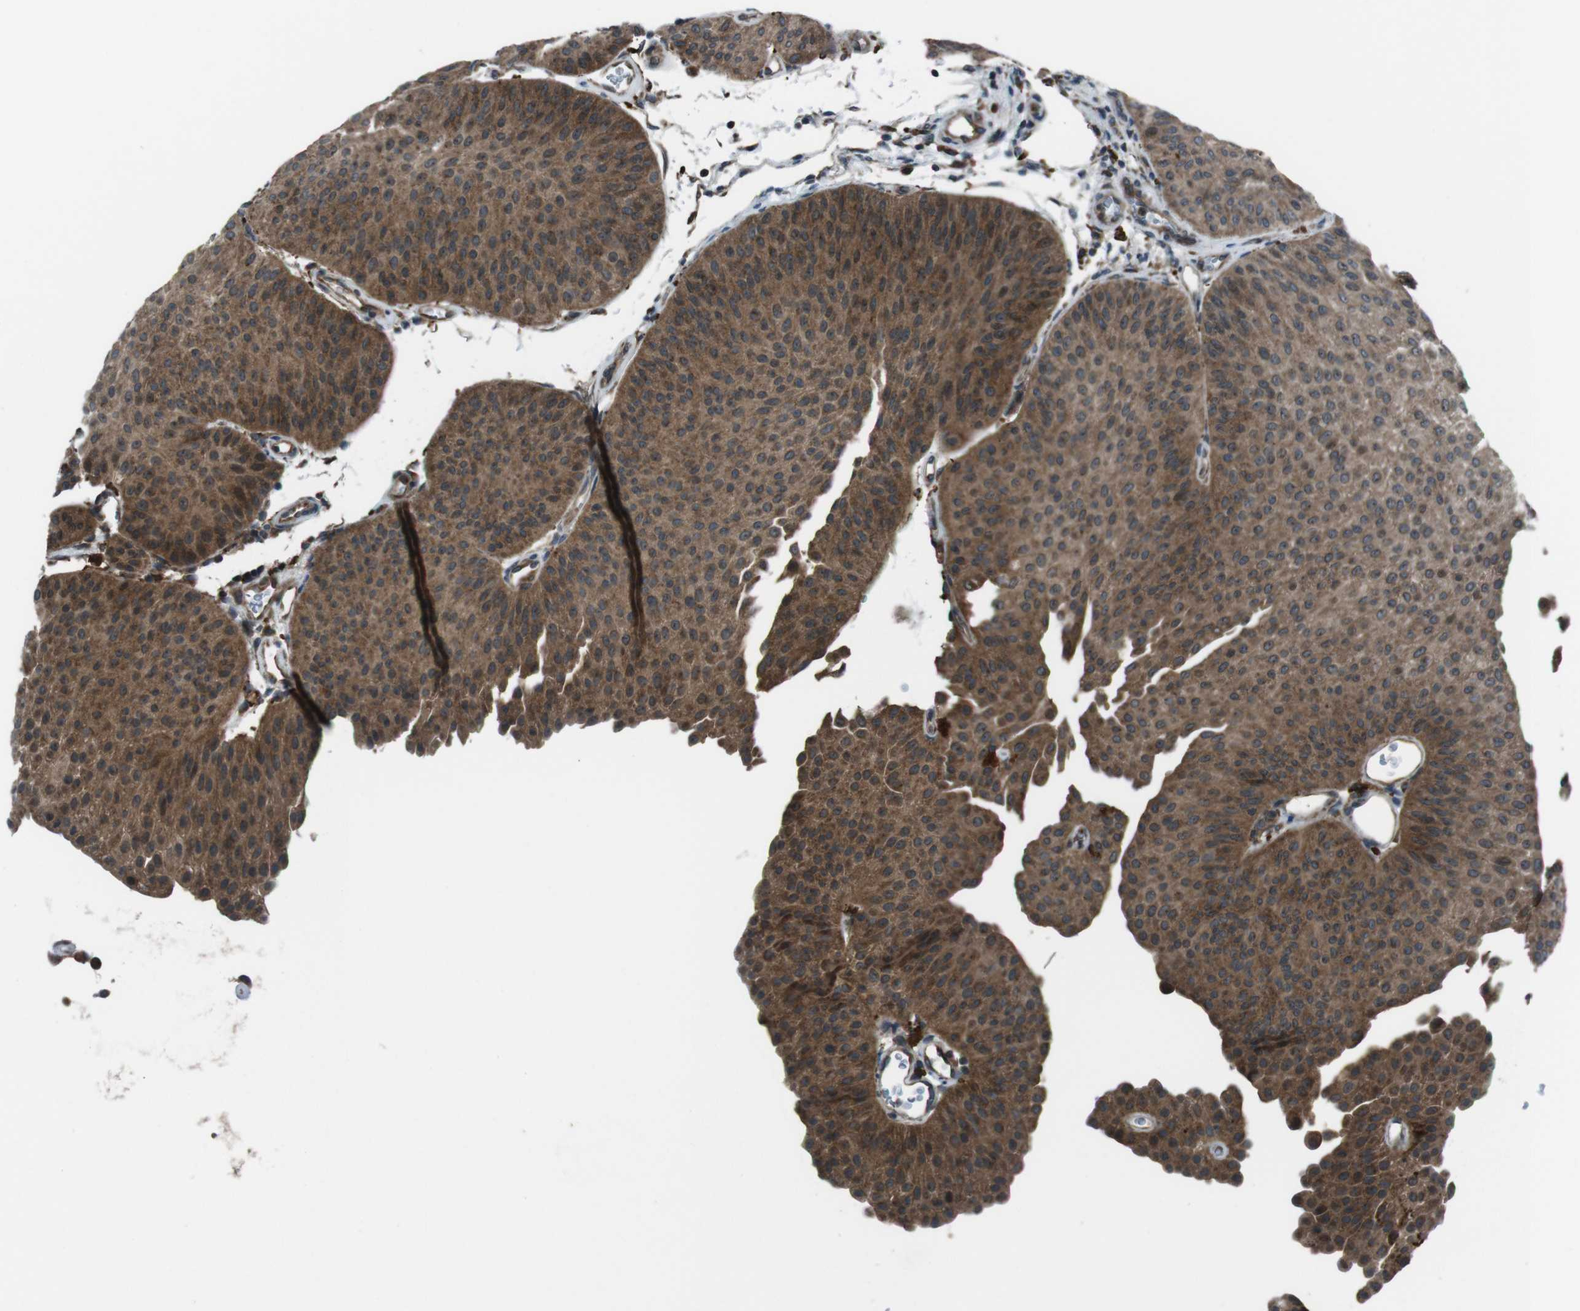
{"staining": {"intensity": "moderate", "quantity": ">75%", "location": "cytoplasmic/membranous"}, "tissue": "urothelial cancer", "cell_type": "Tumor cells", "image_type": "cancer", "snomed": [{"axis": "morphology", "description": "Urothelial carcinoma, Low grade"}, {"axis": "topography", "description": "Urinary bladder"}], "caption": "DAB immunohistochemical staining of human urothelial cancer displays moderate cytoplasmic/membranous protein staining in approximately >75% of tumor cells.", "gene": "SLC27A4", "patient": {"sex": "female", "age": 60}}